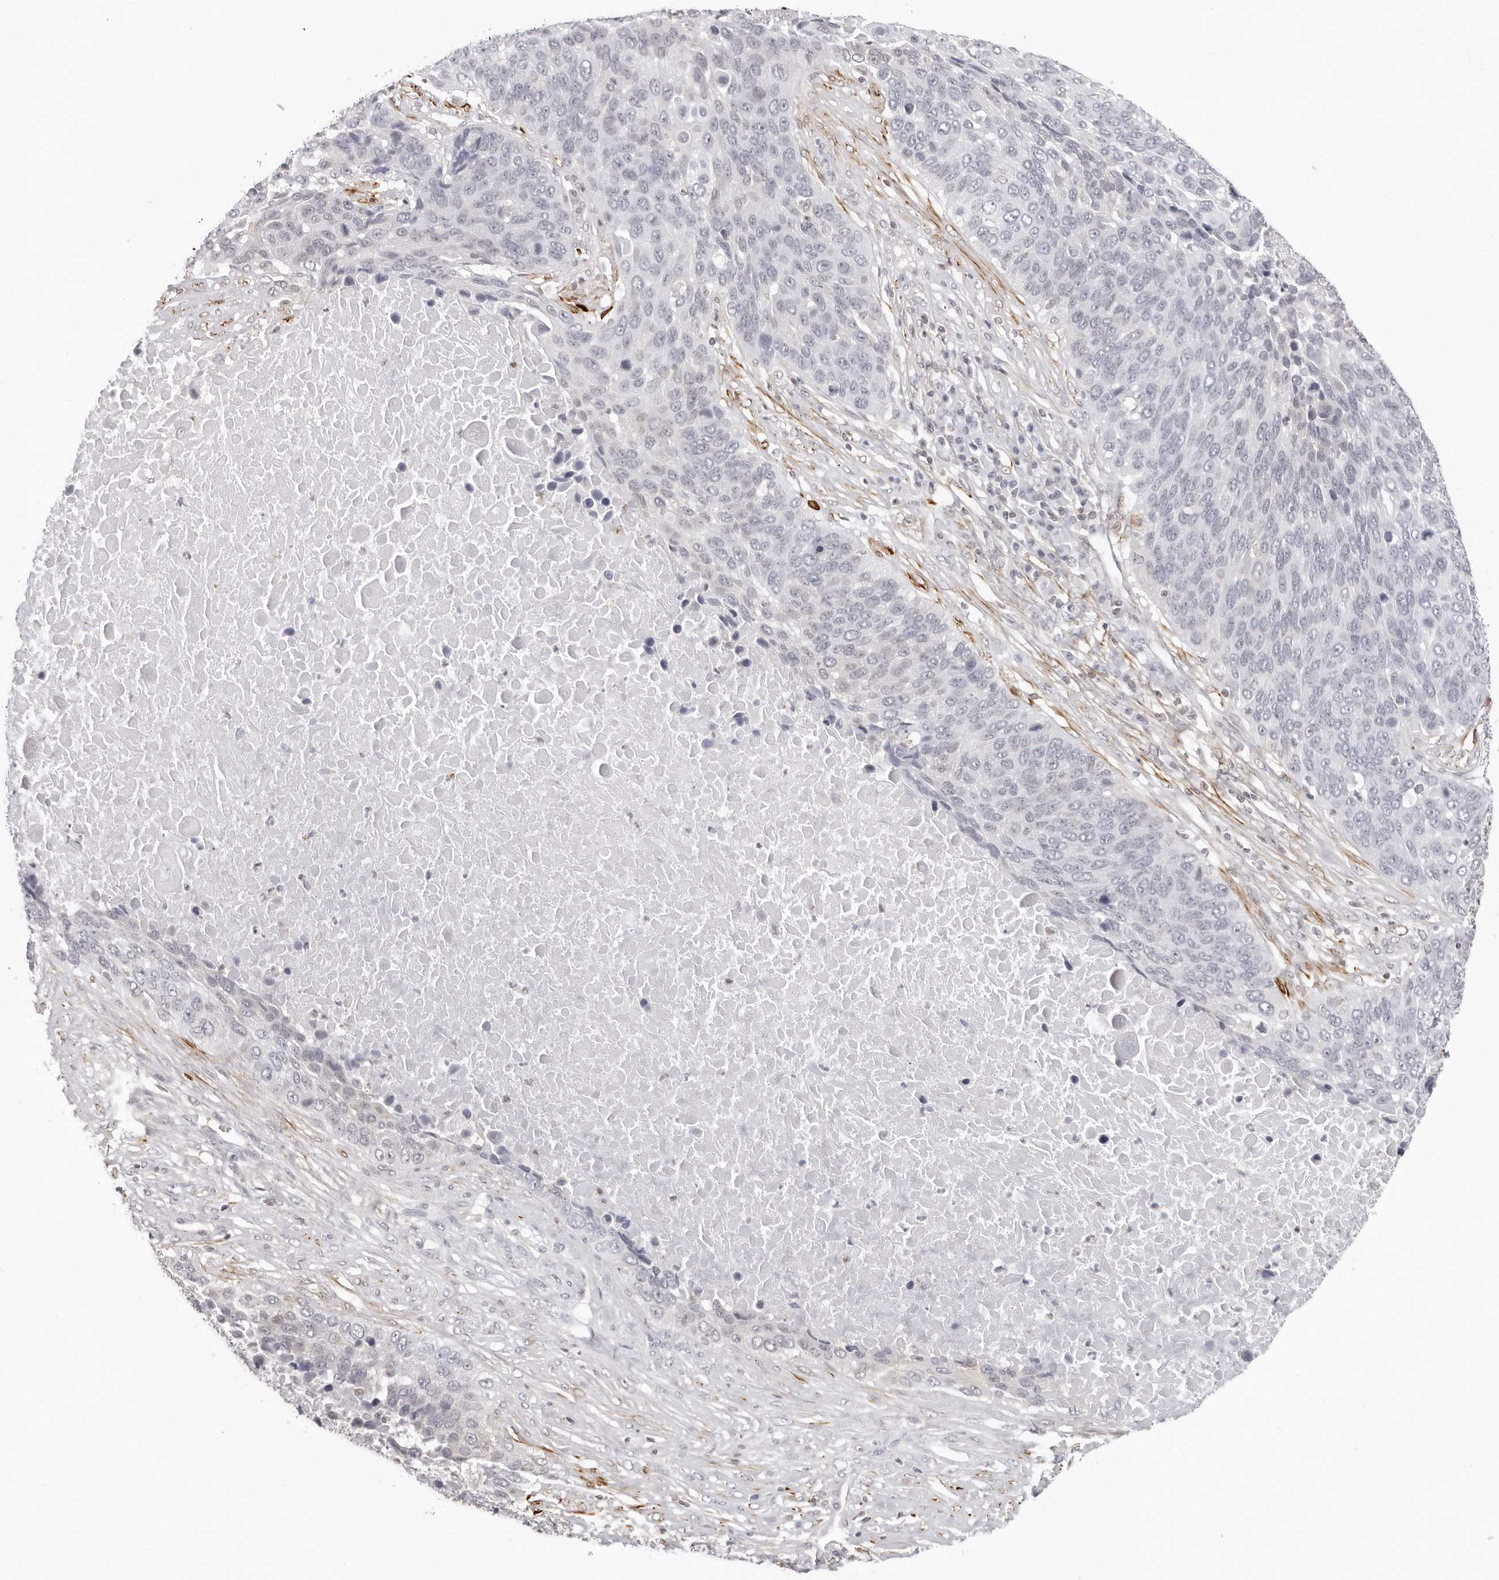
{"staining": {"intensity": "negative", "quantity": "none", "location": "none"}, "tissue": "lung cancer", "cell_type": "Tumor cells", "image_type": "cancer", "snomed": [{"axis": "morphology", "description": "Squamous cell carcinoma, NOS"}, {"axis": "topography", "description": "Lung"}], "caption": "A high-resolution micrograph shows IHC staining of lung cancer, which demonstrates no significant expression in tumor cells.", "gene": "UNK", "patient": {"sex": "male", "age": 66}}